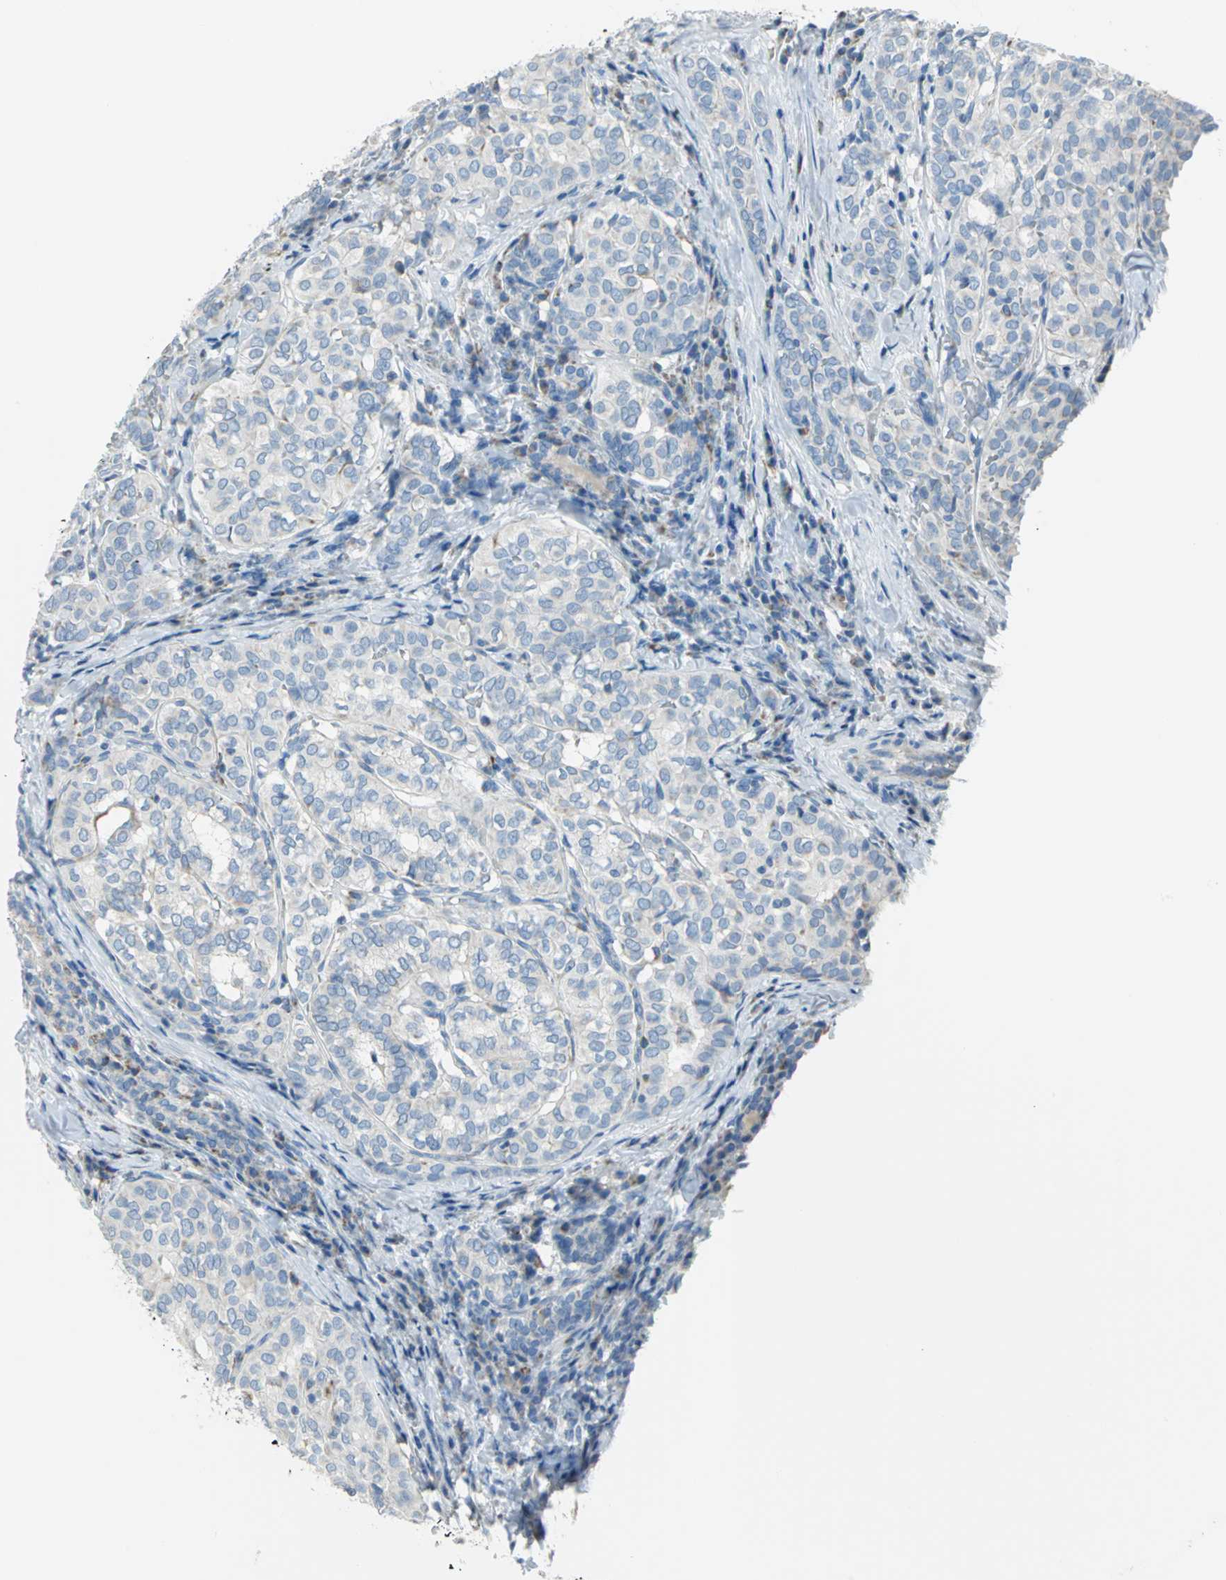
{"staining": {"intensity": "negative", "quantity": "none", "location": "none"}, "tissue": "thyroid cancer", "cell_type": "Tumor cells", "image_type": "cancer", "snomed": [{"axis": "morphology", "description": "Papillary adenocarcinoma, NOS"}, {"axis": "topography", "description": "Thyroid gland"}], "caption": "Thyroid papillary adenocarcinoma stained for a protein using immunohistochemistry (IHC) reveals no staining tumor cells.", "gene": "ALOX15", "patient": {"sex": "female", "age": 30}}